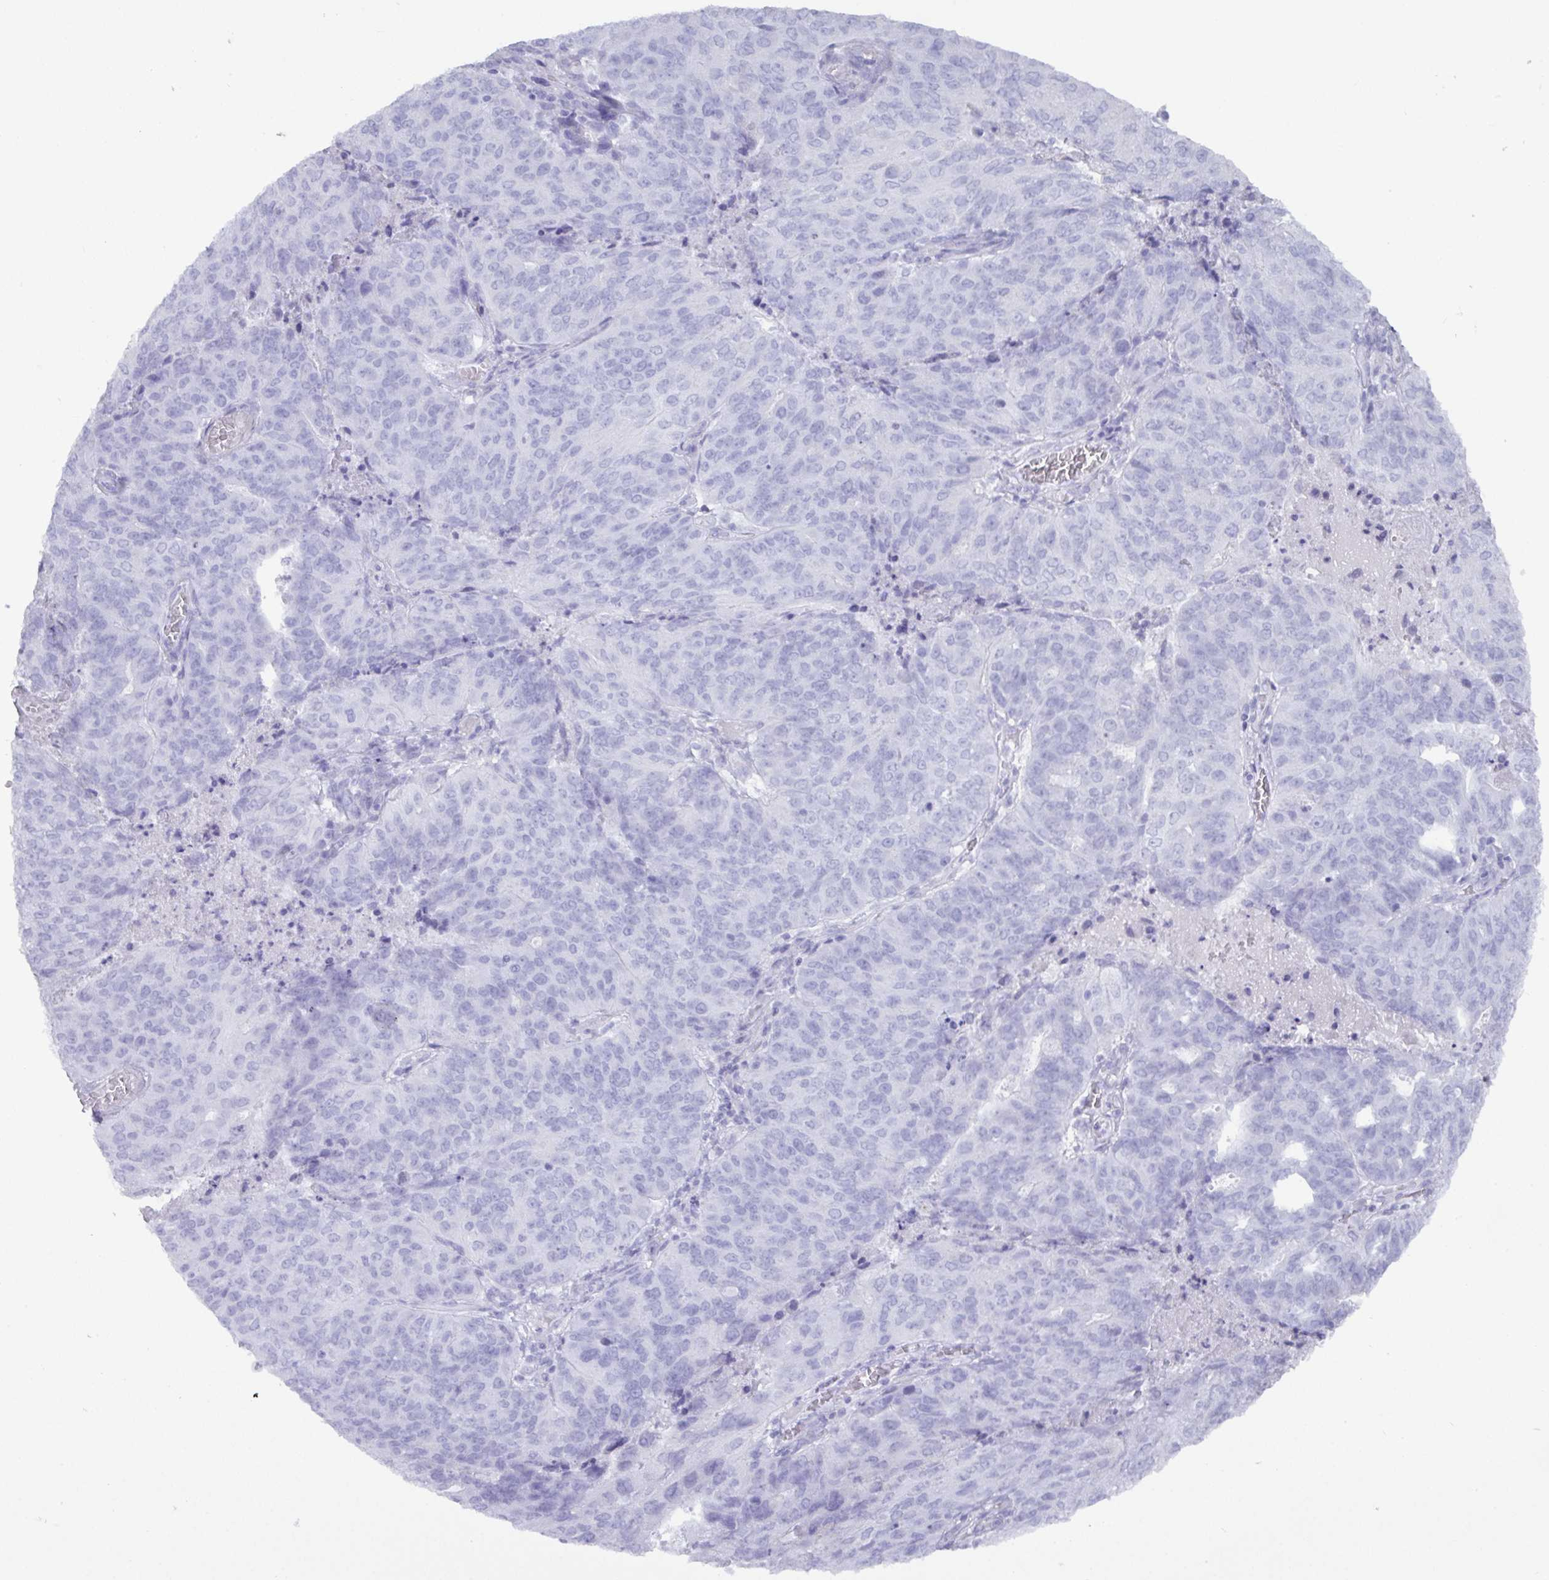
{"staining": {"intensity": "negative", "quantity": "none", "location": "none"}, "tissue": "endometrial cancer", "cell_type": "Tumor cells", "image_type": "cancer", "snomed": [{"axis": "morphology", "description": "Adenocarcinoma, NOS"}, {"axis": "topography", "description": "Endometrium"}], "caption": "DAB (3,3'-diaminobenzidine) immunohistochemical staining of human endometrial cancer exhibits no significant positivity in tumor cells.", "gene": "C4orf33", "patient": {"sex": "female", "age": 82}}